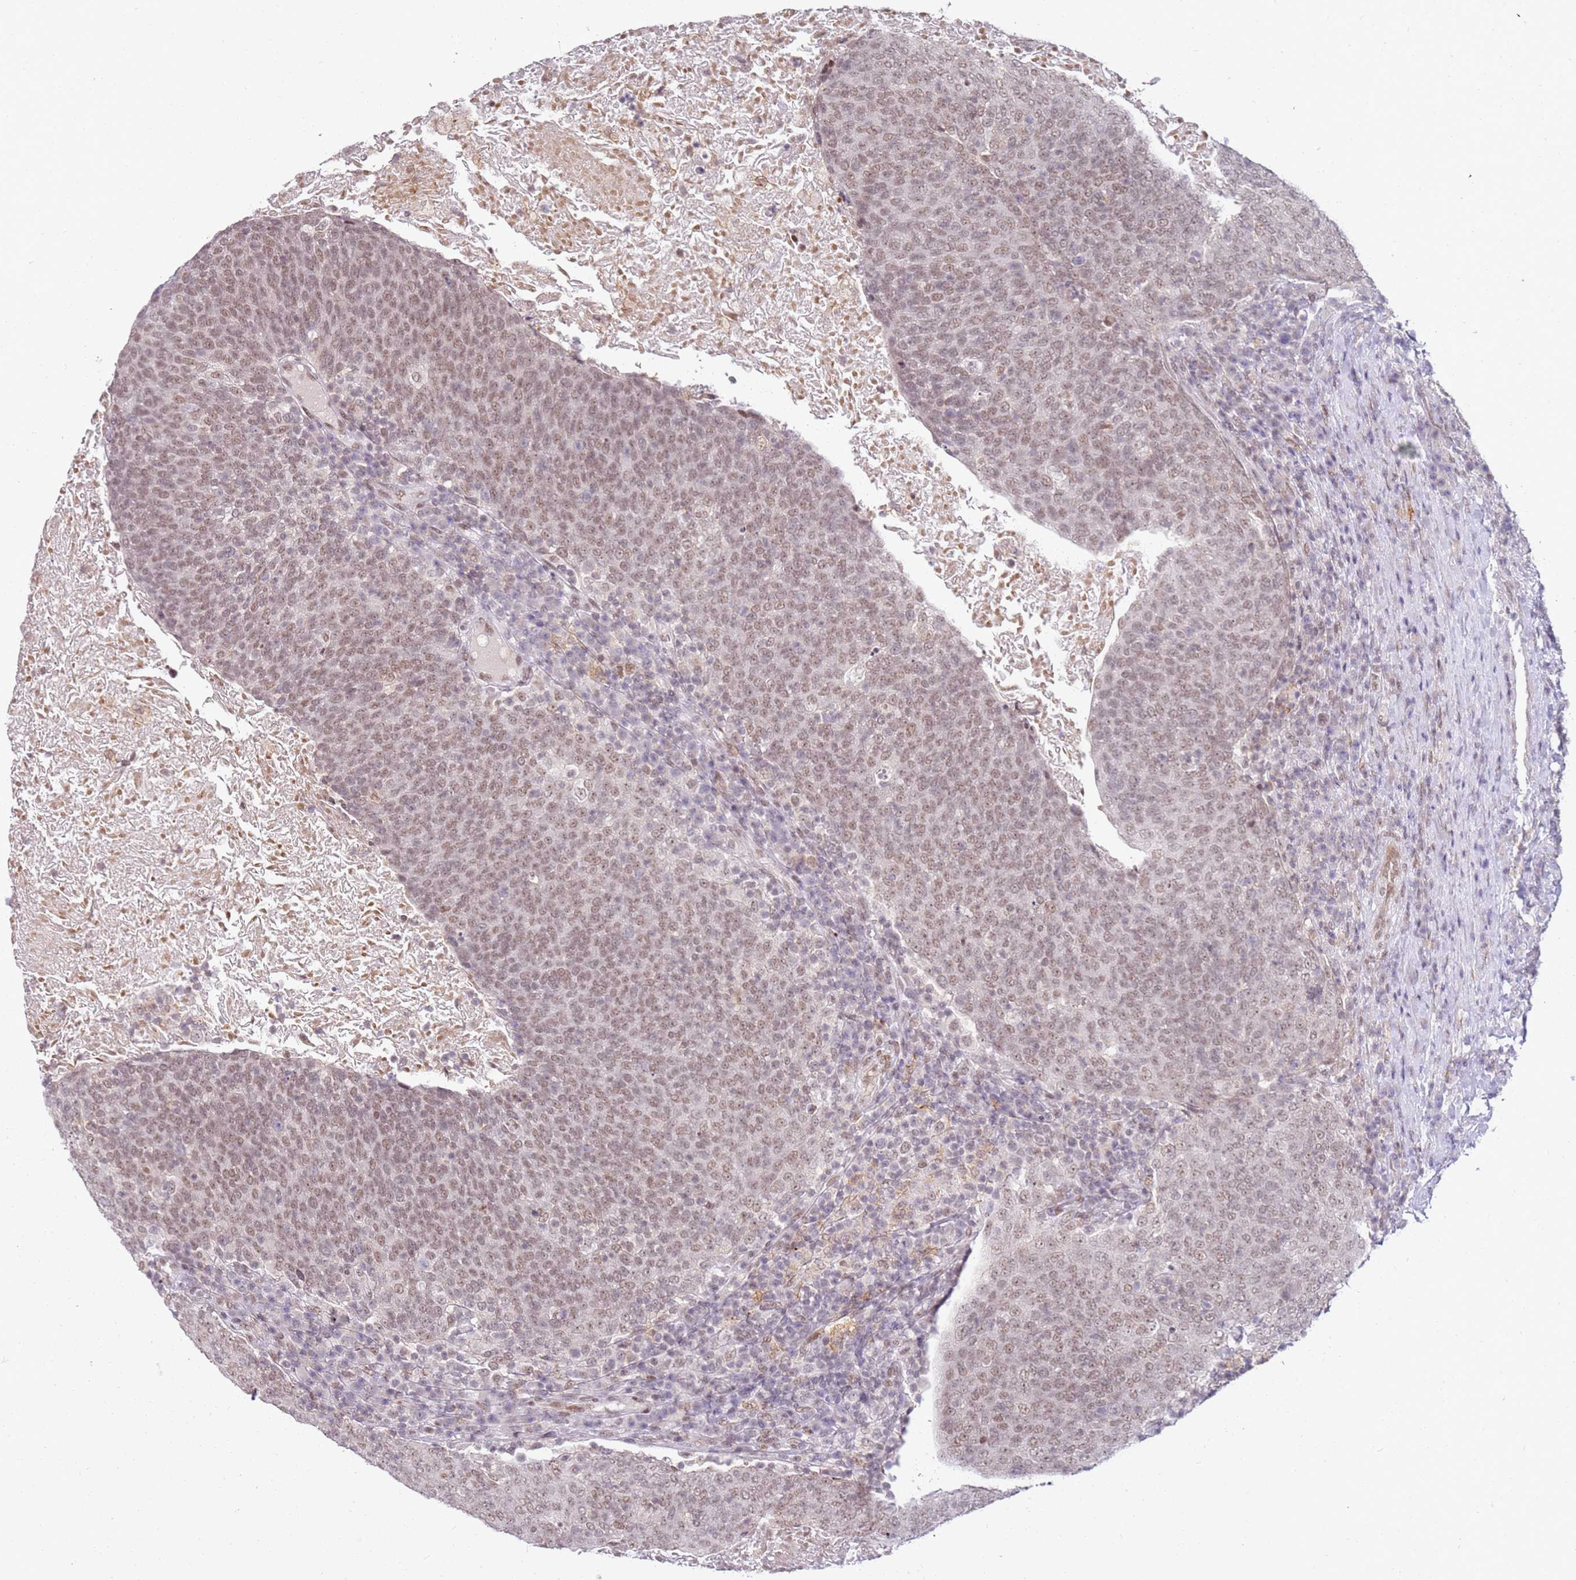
{"staining": {"intensity": "moderate", "quantity": ">75%", "location": "nuclear"}, "tissue": "head and neck cancer", "cell_type": "Tumor cells", "image_type": "cancer", "snomed": [{"axis": "morphology", "description": "Squamous cell carcinoma, NOS"}, {"axis": "morphology", "description": "Squamous cell carcinoma, metastatic, NOS"}, {"axis": "topography", "description": "Lymph node"}, {"axis": "topography", "description": "Head-Neck"}], "caption": "Protein staining of head and neck cancer tissue displays moderate nuclear staining in about >75% of tumor cells.", "gene": "PHC2", "patient": {"sex": "male", "age": 62}}